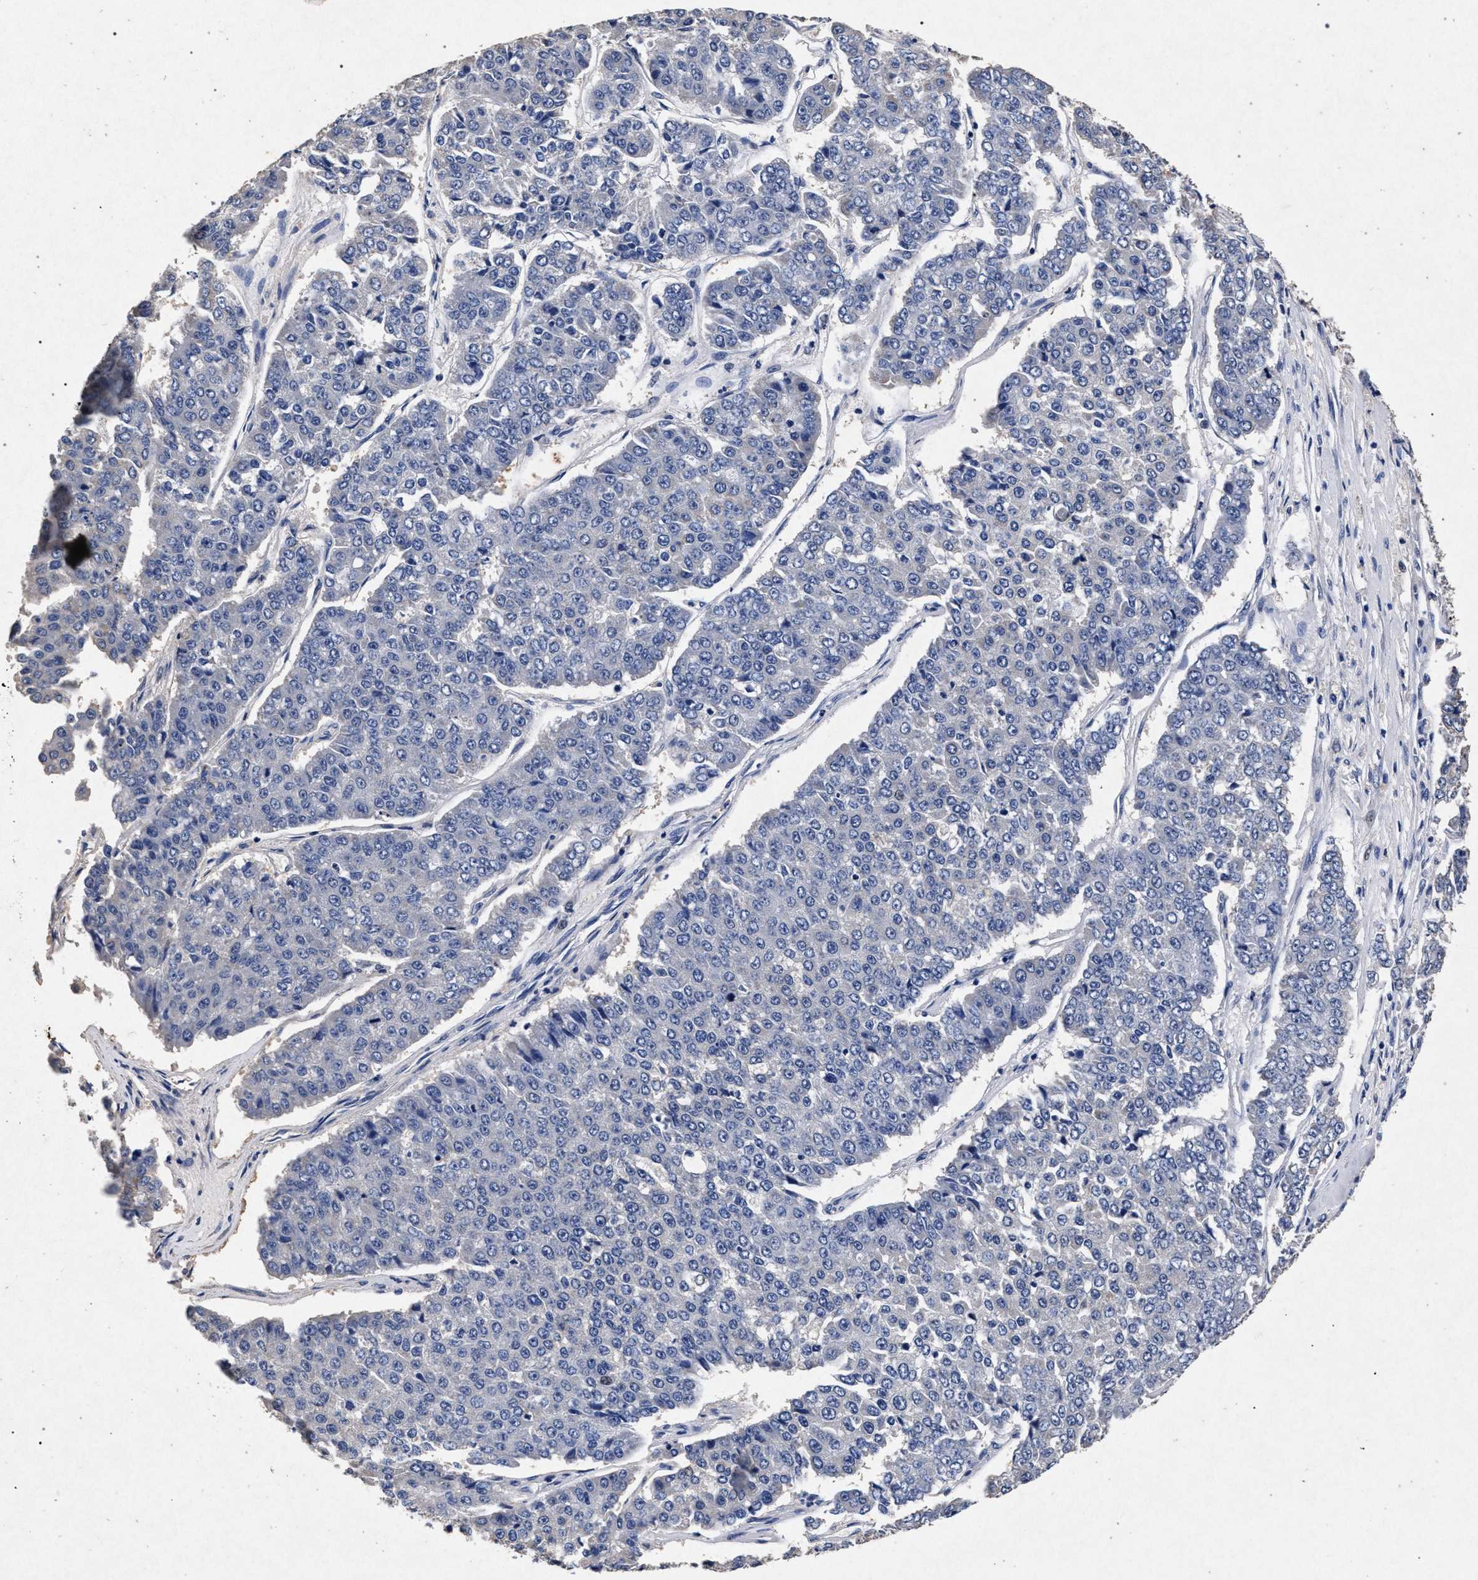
{"staining": {"intensity": "negative", "quantity": "none", "location": "none"}, "tissue": "pancreatic cancer", "cell_type": "Tumor cells", "image_type": "cancer", "snomed": [{"axis": "morphology", "description": "Adenocarcinoma, NOS"}, {"axis": "topography", "description": "Pancreas"}], "caption": "High magnification brightfield microscopy of pancreatic cancer stained with DAB (brown) and counterstained with hematoxylin (blue): tumor cells show no significant staining.", "gene": "ATP1A2", "patient": {"sex": "male", "age": 50}}